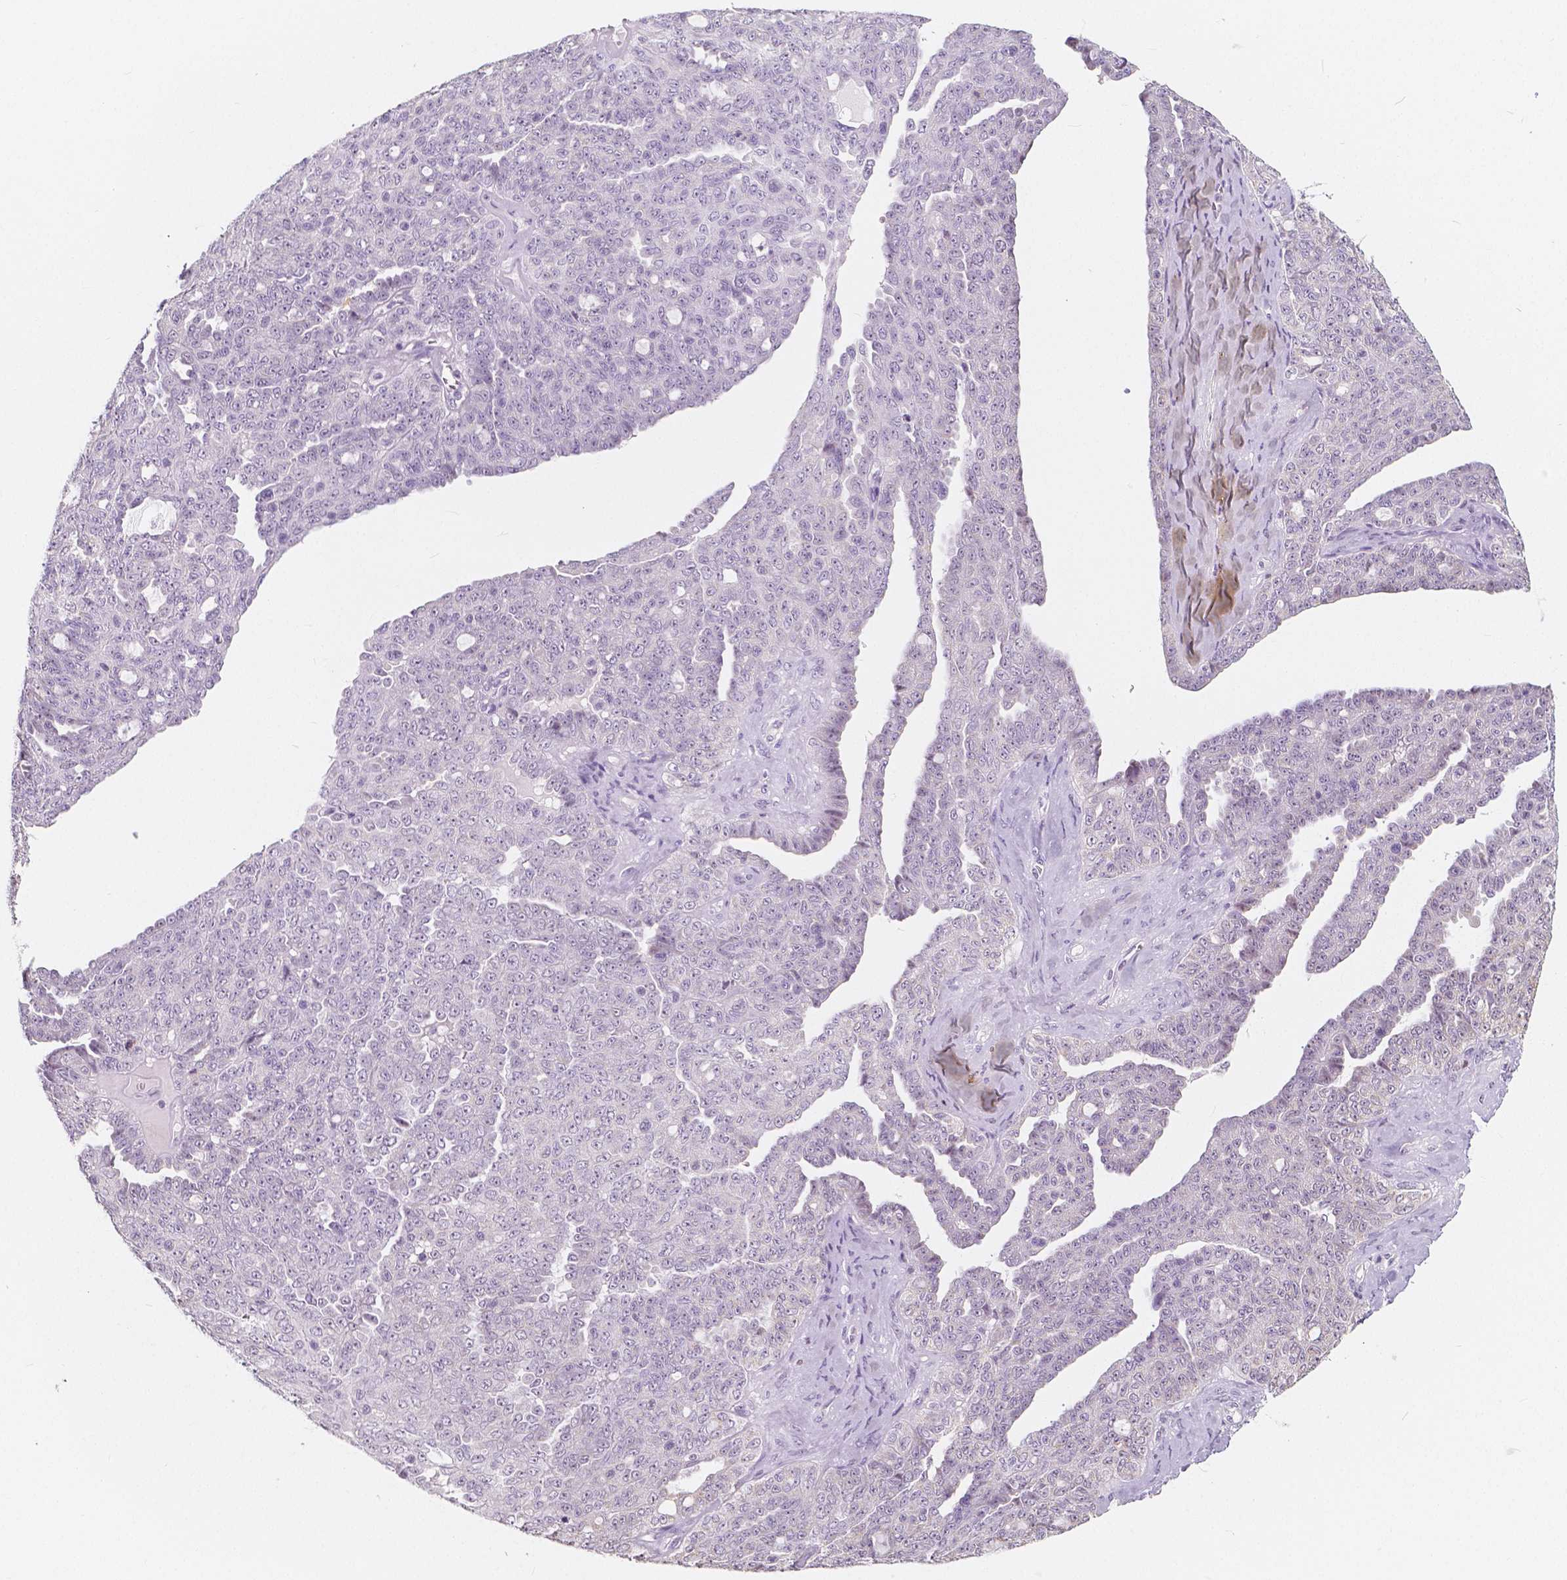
{"staining": {"intensity": "negative", "quantity": "none", "location": "none"}, "tissue": "ovarian cancer", "cell_type": "Tumor cells", "image_type": "cancer", "snomed": [{"axis": "morphology", "description": "Cystadenocarcinoma, serous, NOS"}, {"axis": "topography", "description": "Ovary"}], "caption": "Micrograph shows no significant protein expression in tumor cells of ovarian serous cystadenocarcinoma.", "gene": "NOLC1", "patient": {"sex": "female", "age": 71}}